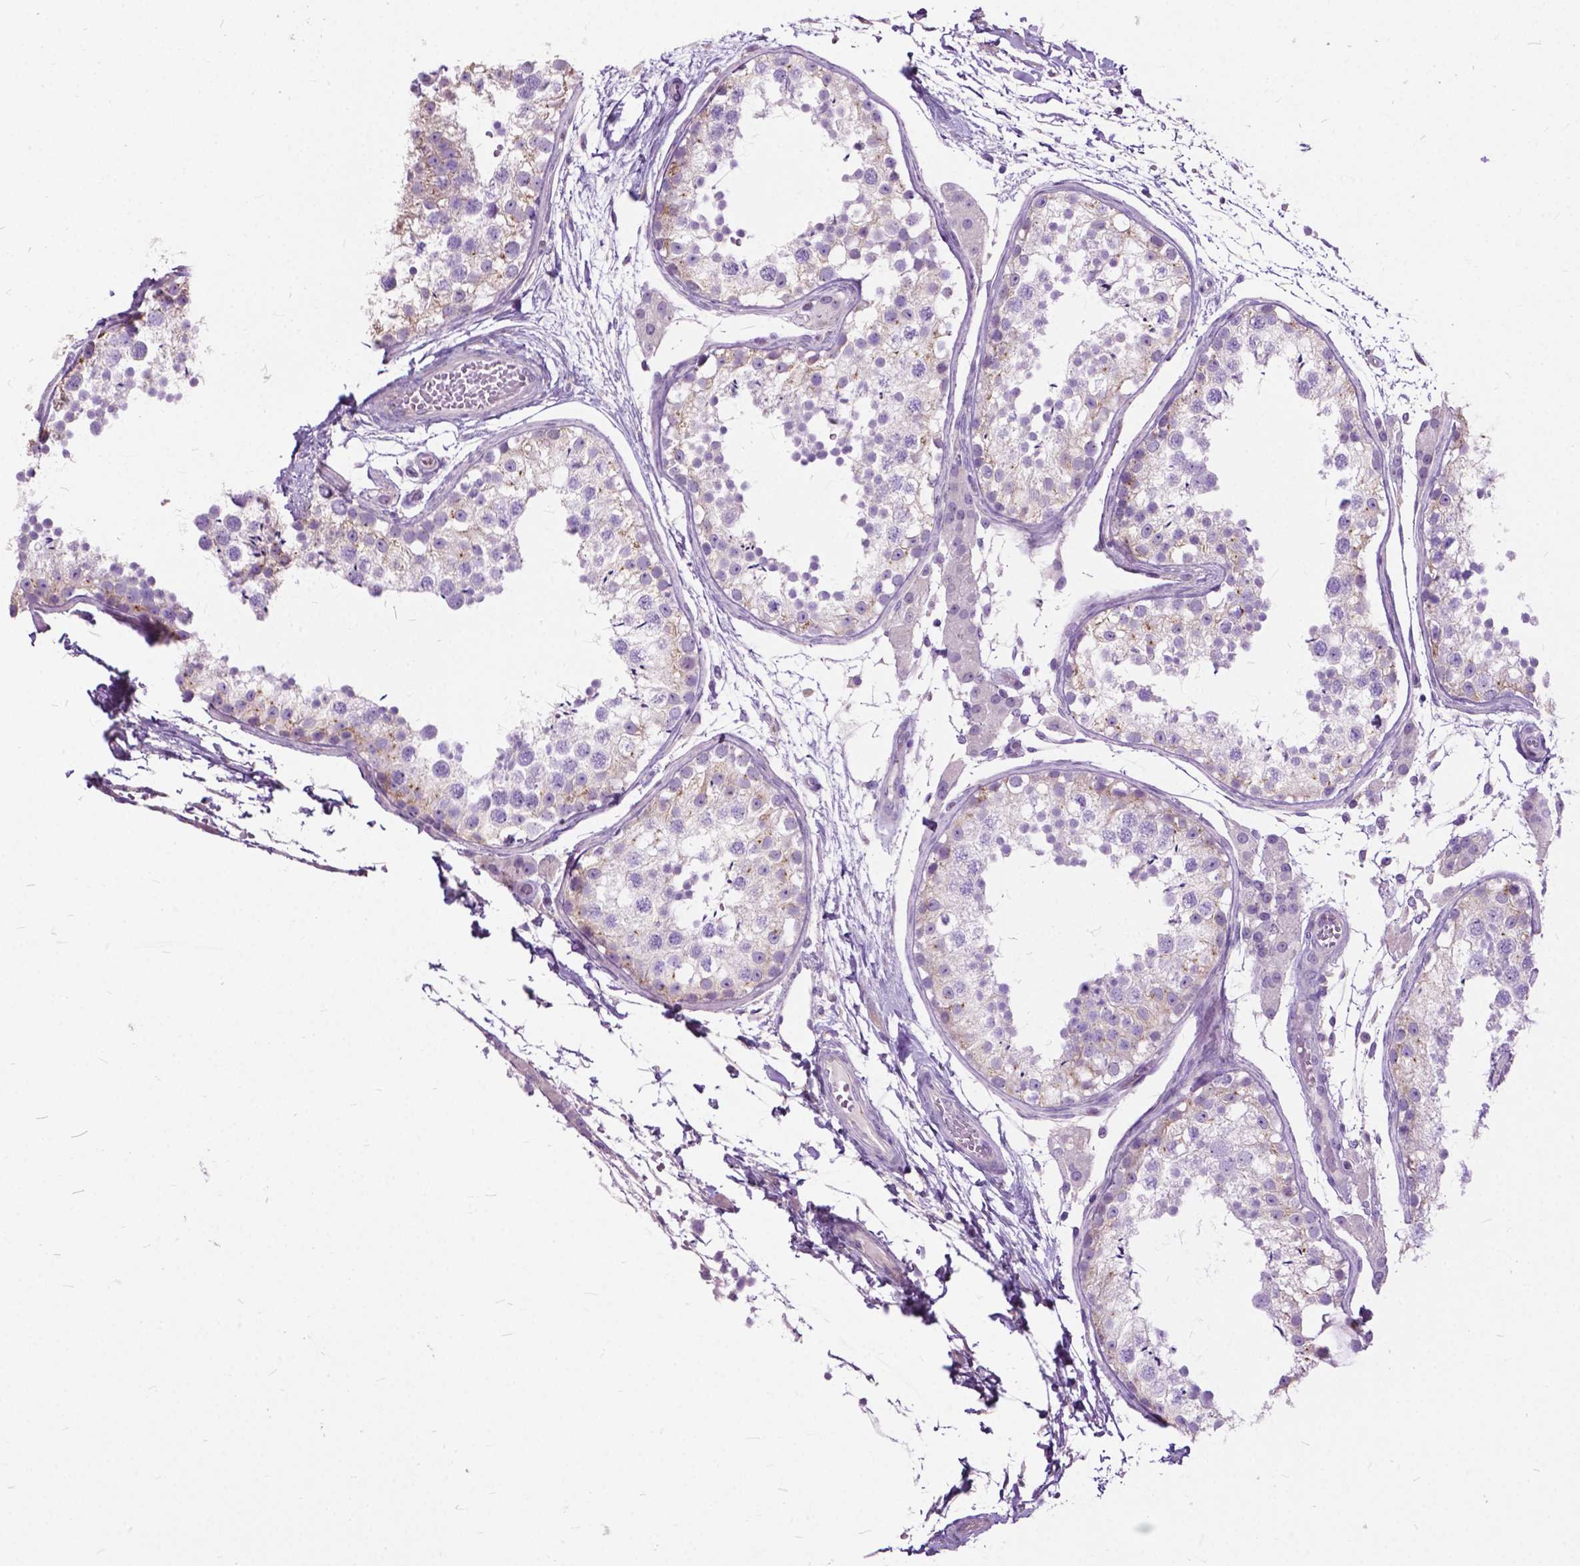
{"staining": {"intensity": "weak", "quantity": "<25%", "location": "cytoplasmic/membranous"}, "tissue": "testis", "cell_type": "Cells in seminiferous ducts", "image_type": "normal", "snomed": [{"axis": "morphology", "description": "Normal tissue, NOS"}, {"axis": "topography", "description": "Testis"}], "caption": "A micrograph of testis stained for a protein shows no brown staining in cells in seminiferous ducts.", "gene": "PRR35", "patient": {"sex": "male", "age": 29}}